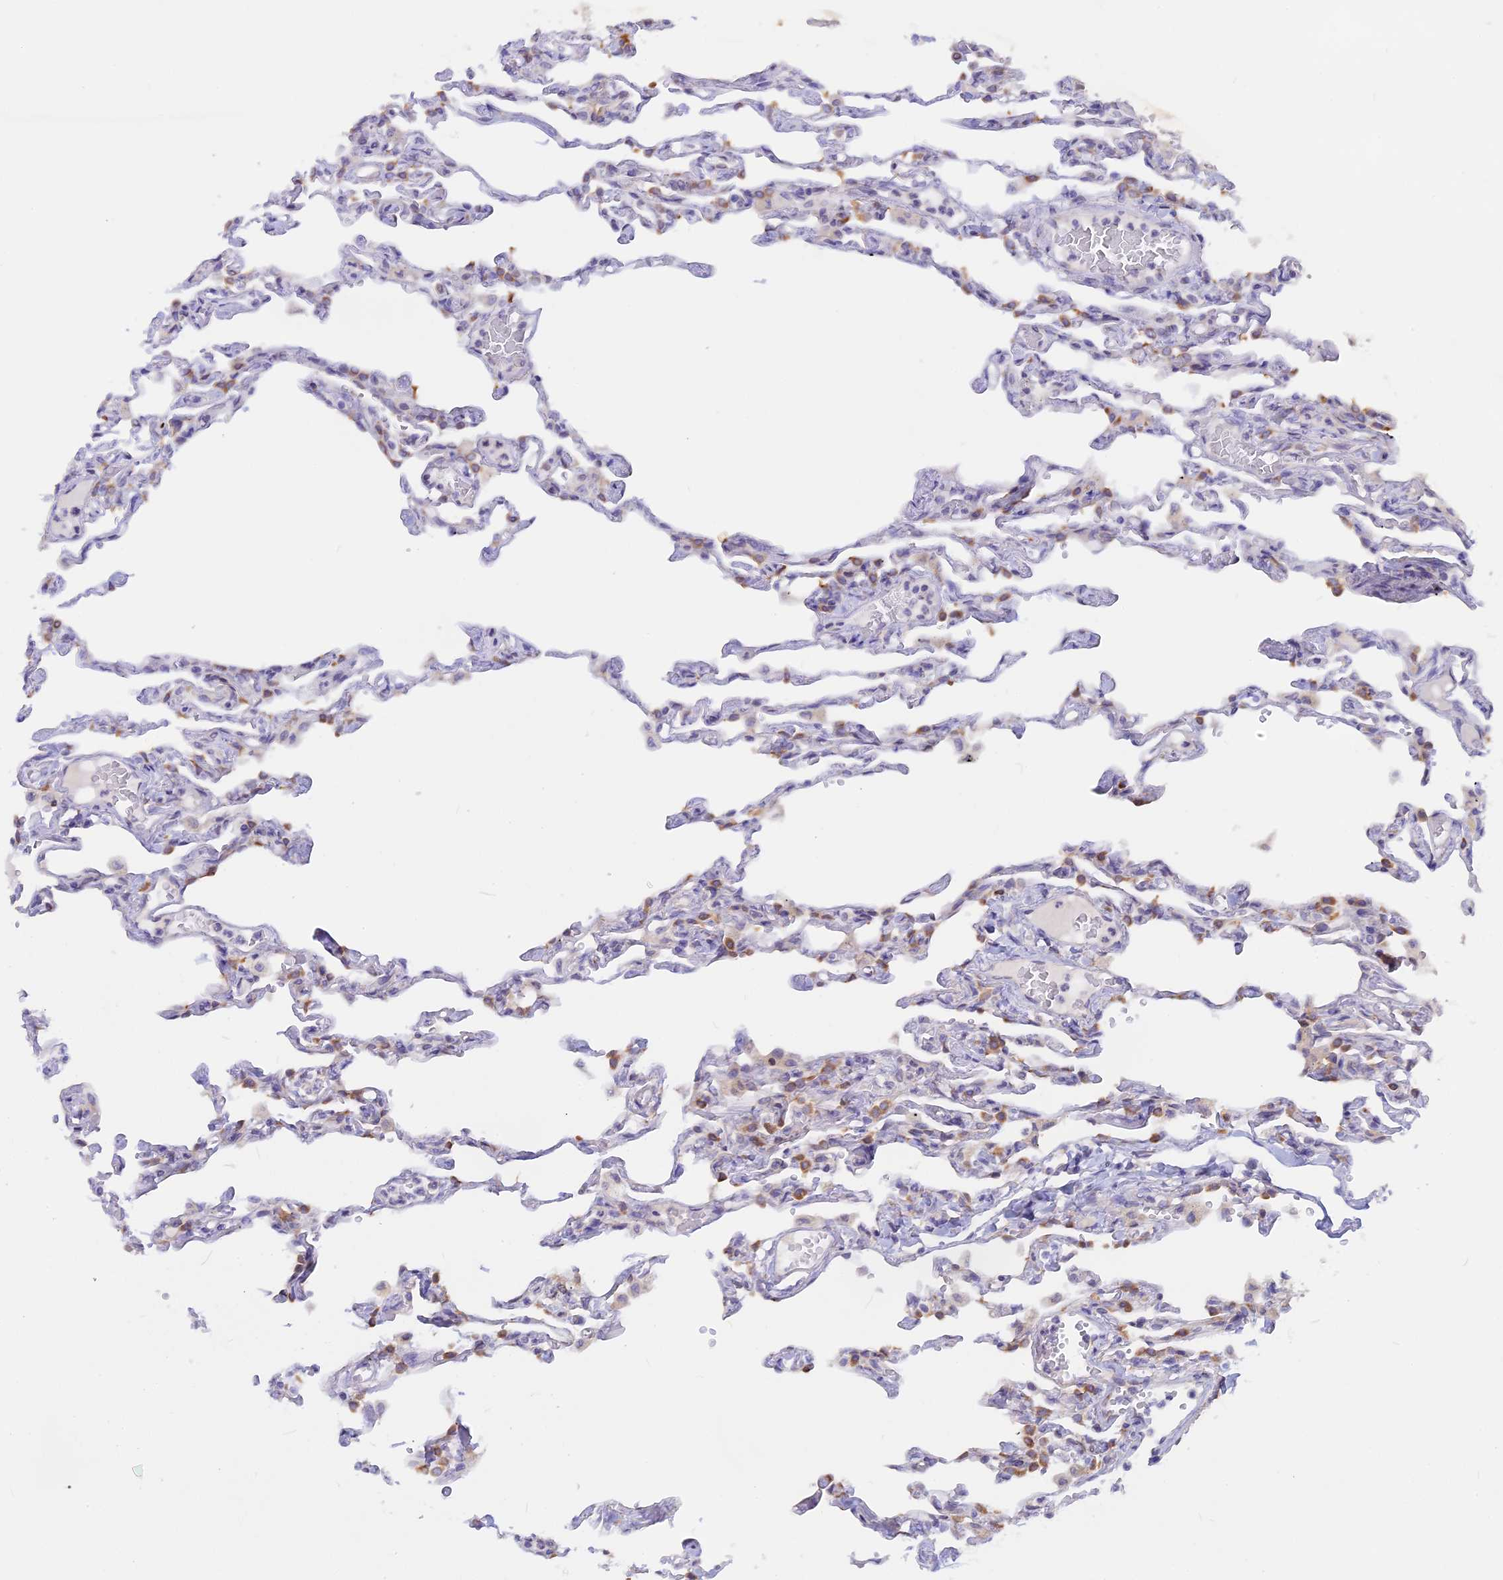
{"staining": {"intensity": "moderate", "quantity": "25%-75%", "location": "cytoplasmic/membranous"}, "tissue": "lung", "cell_type": "Alveolar cells", "image_type": "normal", "snomed": [{"axis": "morphology", "description": "Normal tissue, NOS"}, {"axis": "topography", "description": "Lung"}], "caption": "Immunohistochemical staining of normal human lung shows moderate cytoplasmic/membranous protein expression in approximately 25%-75% of alveolar cells.", "gene": "TLCD1", "patient": {"sex": "male", "age": 21}}